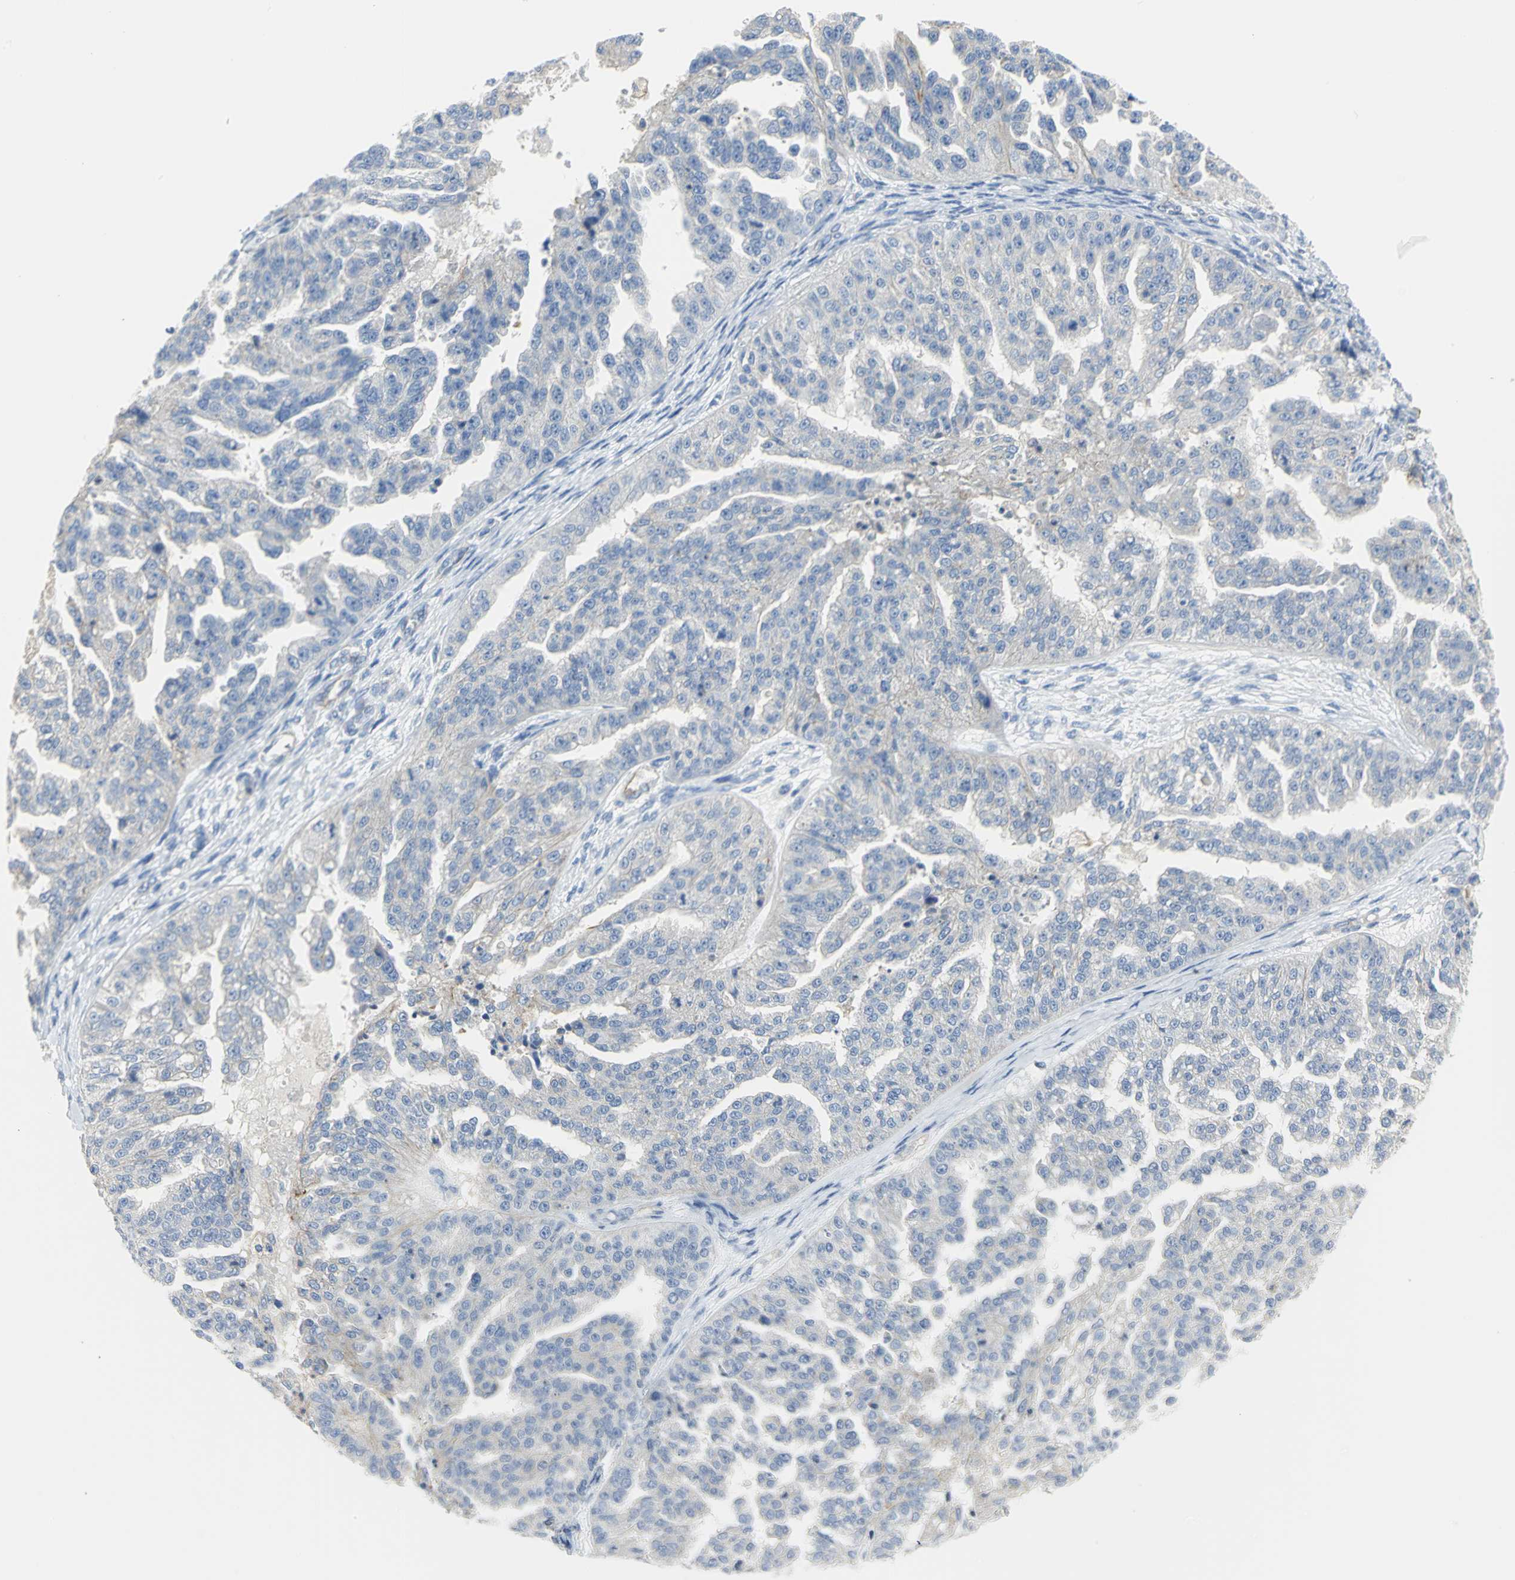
{"staining": {"intensity": "negative", "quantity": "none", "location": "none"}, "tissue": "ovarian cancer", "cell_type": "Tumor cells", "image_type": "cancer", "snomed": [{"axis": "morphology", "description": "Cystadenocarcinoma, serous, NOS"}, {"axis": "topography", "description": "Ovary"}], "caption": "This image is of ovarian cancer stained with IHC to label a protein in brown with the nuclei are counter-stained blue. There is no positivity in tumor cells.", "gene": "FLNB", "patient": {"sex": "female", "age": 58}}